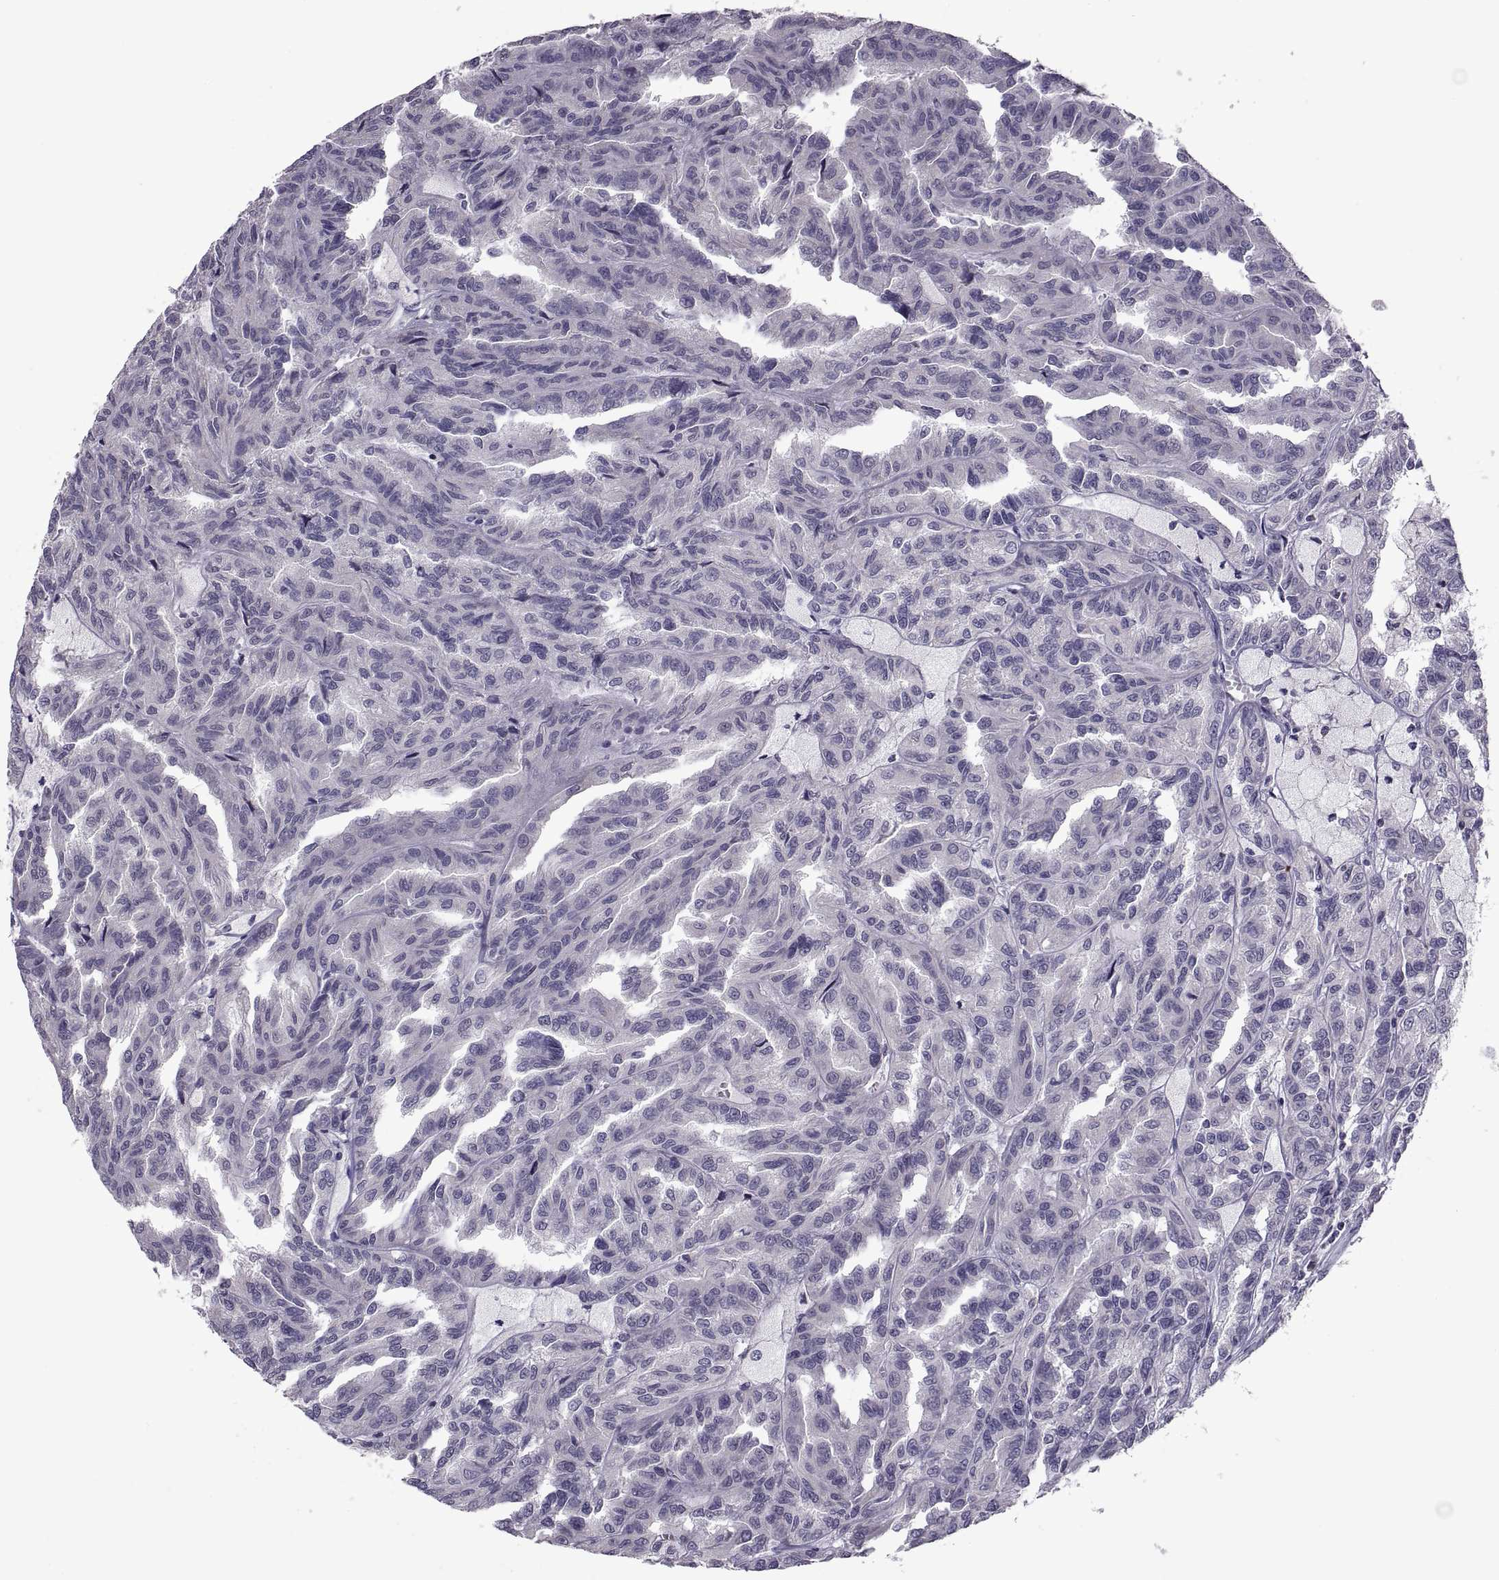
{"staining": {"intensity": "negative", "quantity": "none", "location": "none"}, "tissue": "renal cancer", "cell_type": "Tumor cells", "image_type": "cancer", "snomed": [{"axis": "morphology", "description": "Adenocarcinoma, NOS"}, {"axis": "topography", "description": "Kidney"}], "caption": "This is an IHC photomicrograph of renal adenocarcinoma. There is no positivity in tumor cells.", "gene": "NPTX2", "patient": {"sex": "male", "age": 79}}